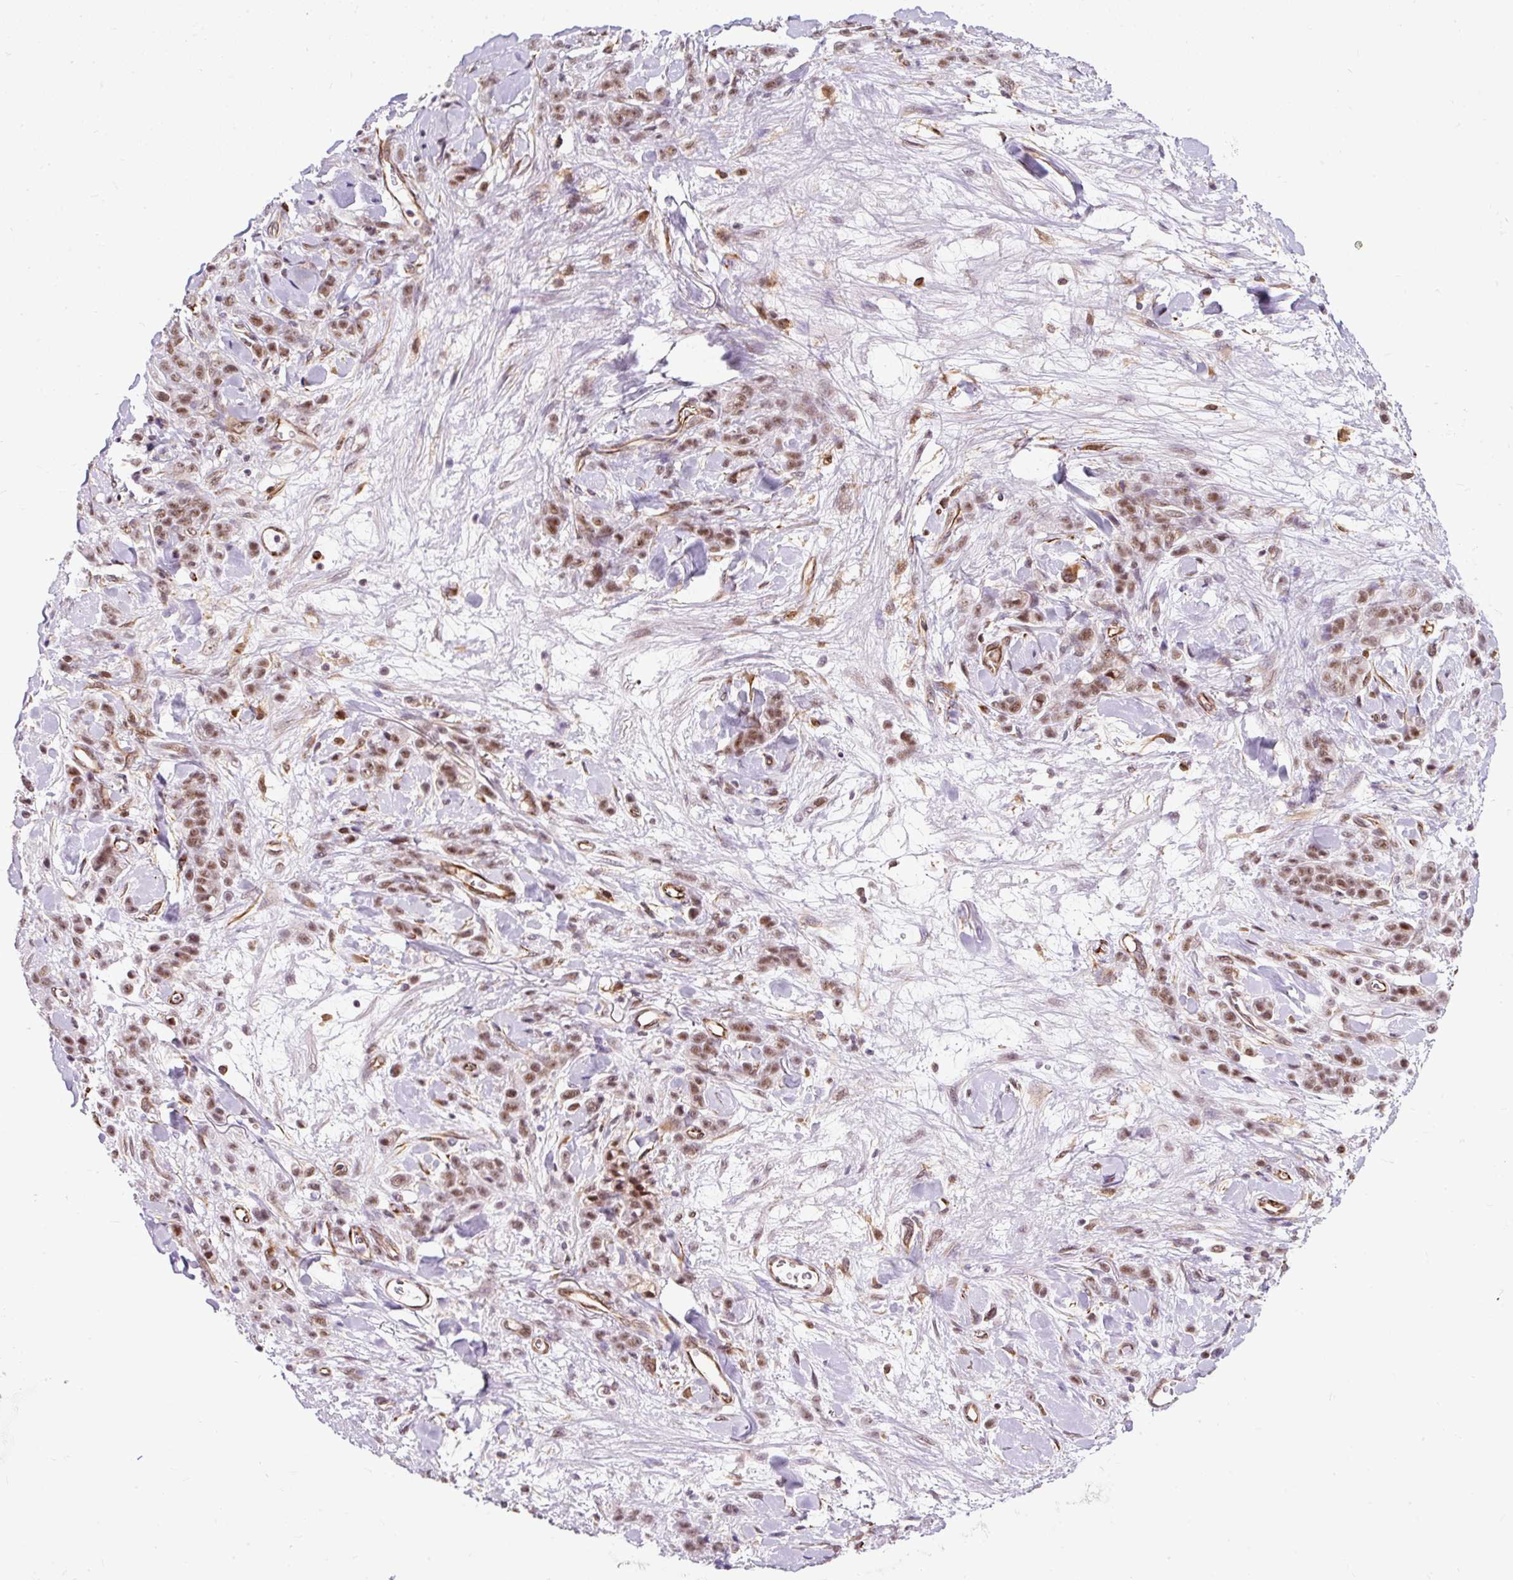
{"staining": {"intensity": "moderate", "quantity": ">75%", "location": "nuclear"}, "tissue": "stomach cancer", "cell_type": "Tumor cells", "image_type": "cancer", "snomed": [{"axis": "morphology", "description": "Normal tissue, NOS"}, {"axis": "morphology", "description": "Adenocarcinoma, NOS"}, {"axis": "topography", "description": "Stomach"}], "caption": "Stomach adenocarcinoma stained with DAB immunohistochemistry demonstrates medium levels of moderate nuclear positivity in approximately >75% of tumor cells. Immunohistochemistry stains the protein in brown and the nuclei are stained blue.", "gene": "LUC7L2", "patient": {"sex": "male", "age": 82}}